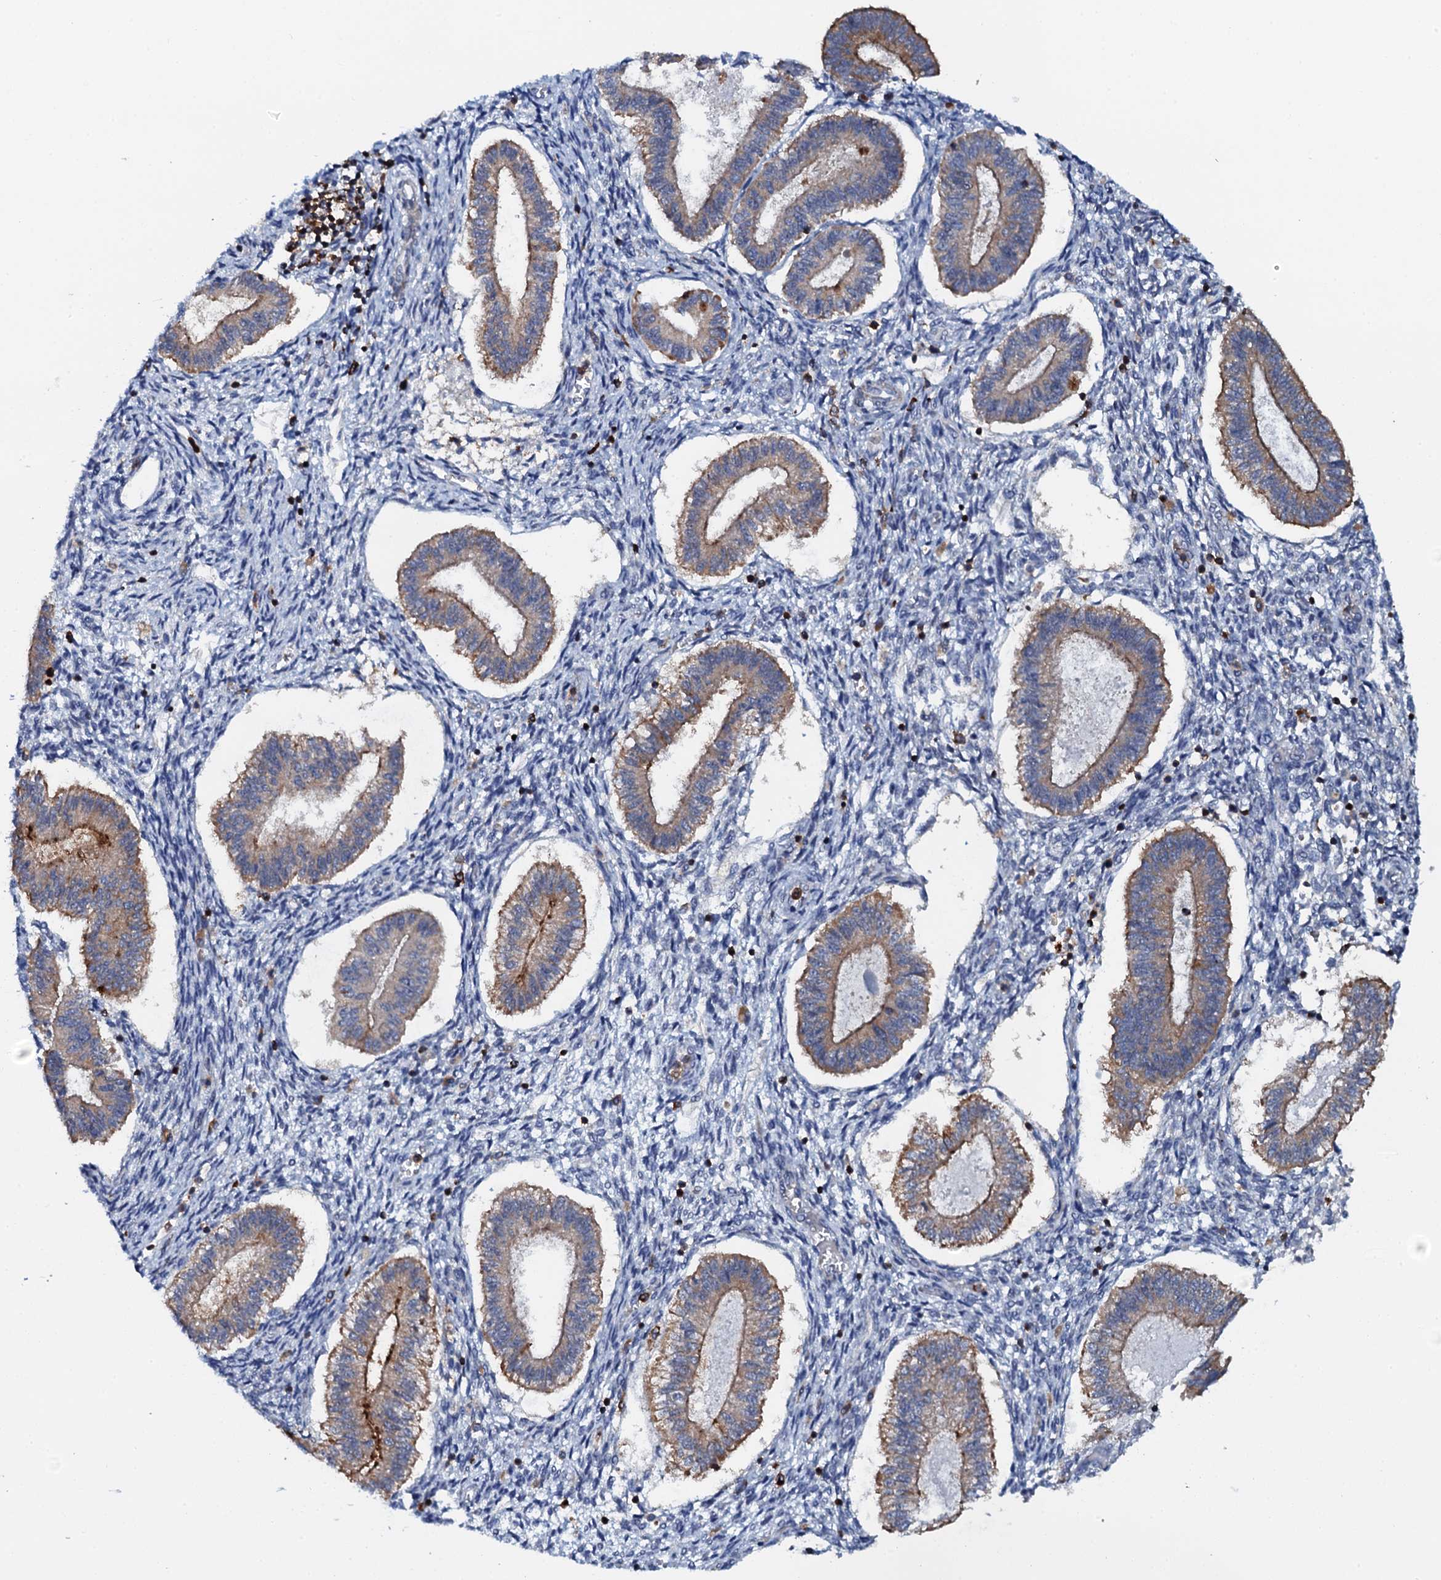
{"staining": {"intensity": "negative", "quantity": "none", "location": "none"}, "tissue": "endometrium", "cell_type": "Cells in endometrial stroma", "image_type": "normal", "snomed": [{"axis": "morphology", "description": "Normal tissue, NOS"}, {"axis": "topography", "description": "Endometrium"}], "caption": "Immunohistochemistry (IHC) image of benign human endometrium stained for a protein (brown), which demonstrates no expression in cells in endometrial stroma. (Brightfield microscopy of DAB immunohistochemistry (IHC) at high magnification).", "gene": "VAMP8", "patient": {"sex": "female", "age": 25}}